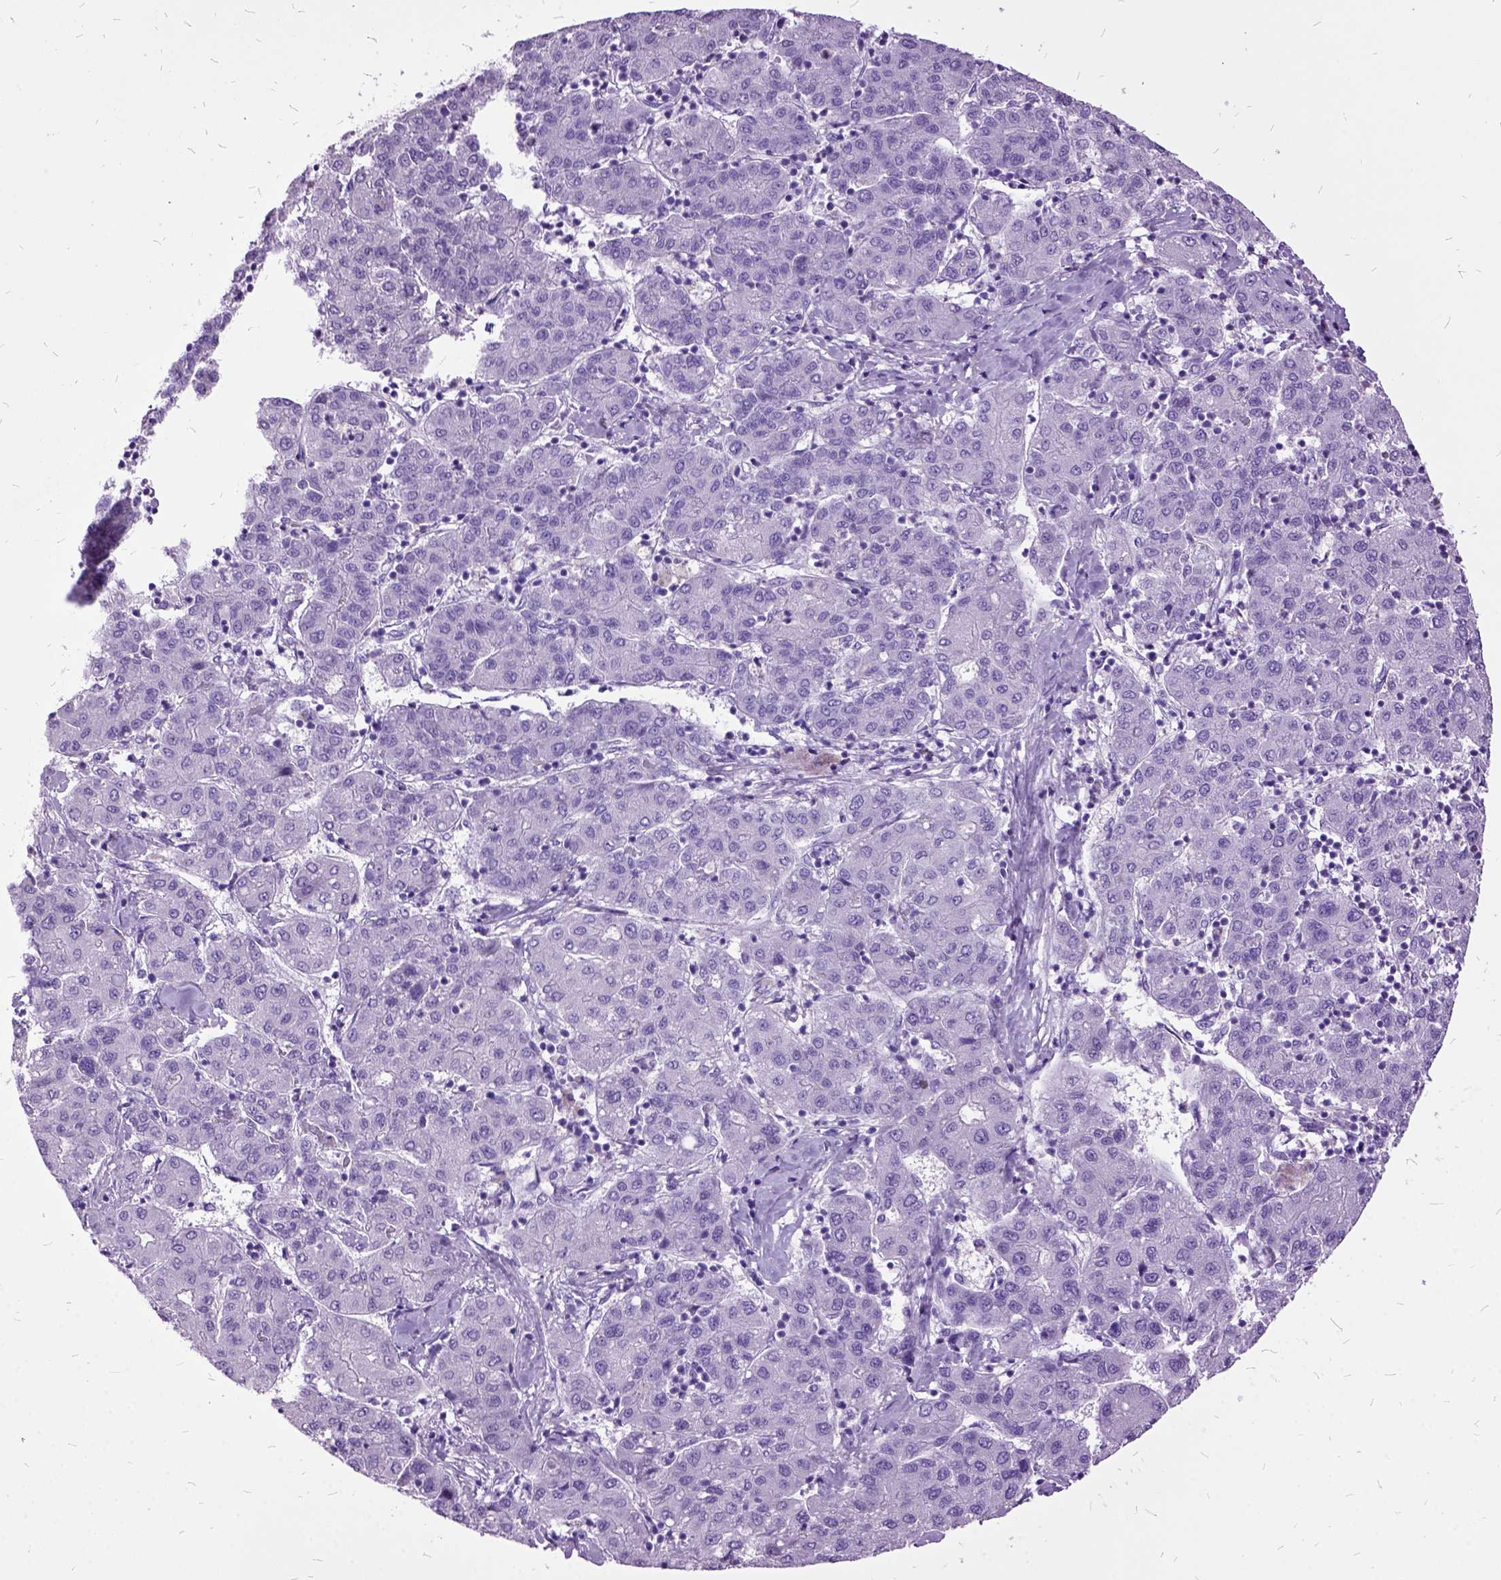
{"staining": {"intensity": "negative", "quantity": "none", "location": "none"}, "tissue": "liver cancer", "cell_type": "Tumor cells", "image_type": "cancer", "snomed": [{"axis": "morphology", "description": "Carcinoma, Hepatocellular, NOS"}, {"axis": "topography", "description": "Liver"}], "caption": "A photomicrograph of liver cancer (hepatocellular carcinoma) stained for a protein reveals no brown staining in tumor cells. (Stains: DAB (3,3'-diaminobenzidine) IHC with hematoxylin counter stain, Microscopy: brightfield microscopy at high magnification).", "gene": "MME", "patient": {"sex": "male", "age": 65}}